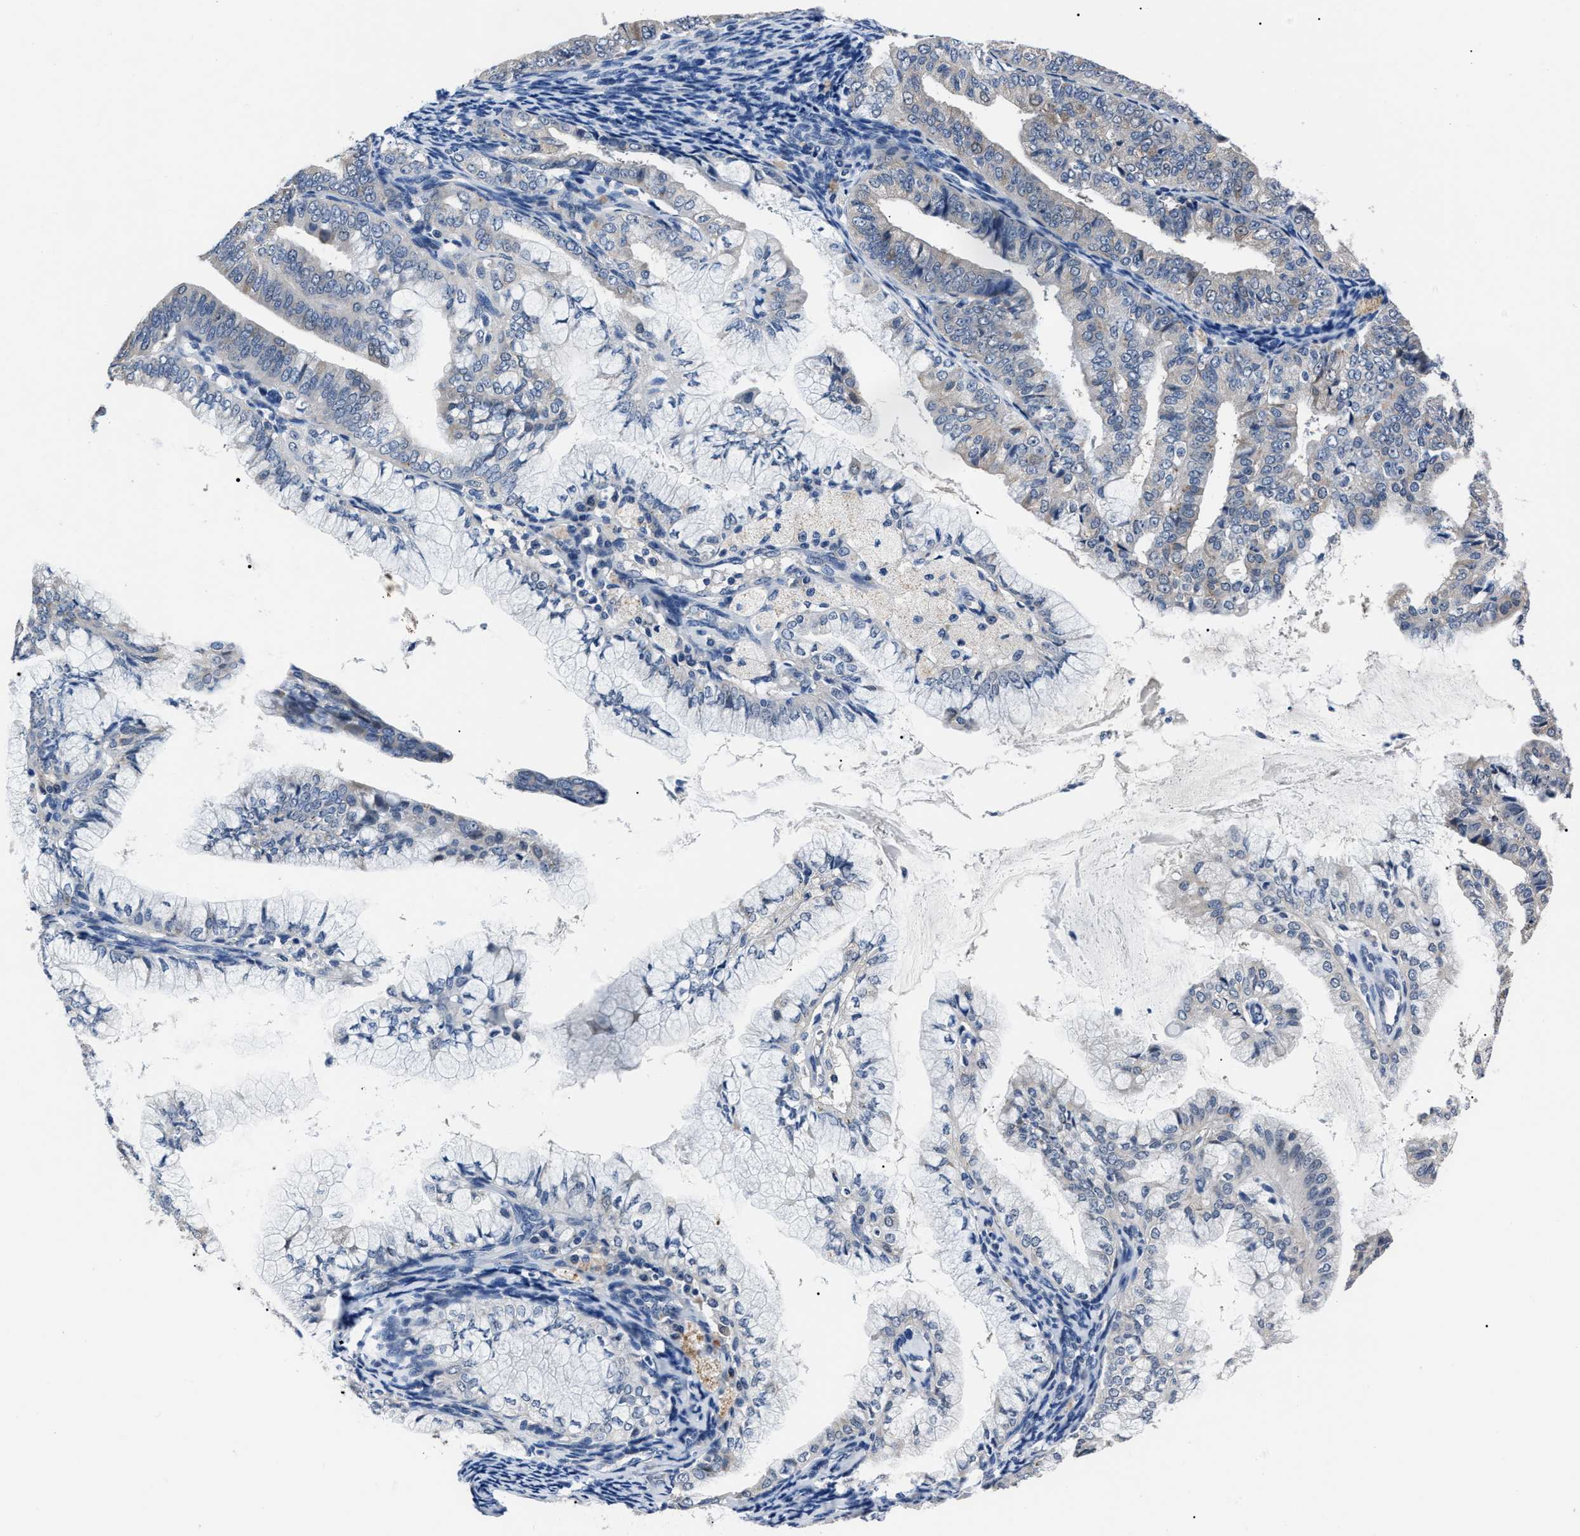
{"staining": {"intensity": "negative", "quantity": "none", "location": "none"}, "tissue": "endometrial cancer", "cell_type": "Tumor cells", "image_type": "cancer", "snomed": [{"axis": "morphology", "description": "Adenocarcinoma, NOS"}, {"axis": "topography", "description": "Endometrium"}], "caption": "DAB immunohistochemical staining of human endometrial adenocarcinoma demonstrates no significant positivity in tumor cells.", "gene": "LRWD1", "patient": {"sex": "female", "age": 63}}